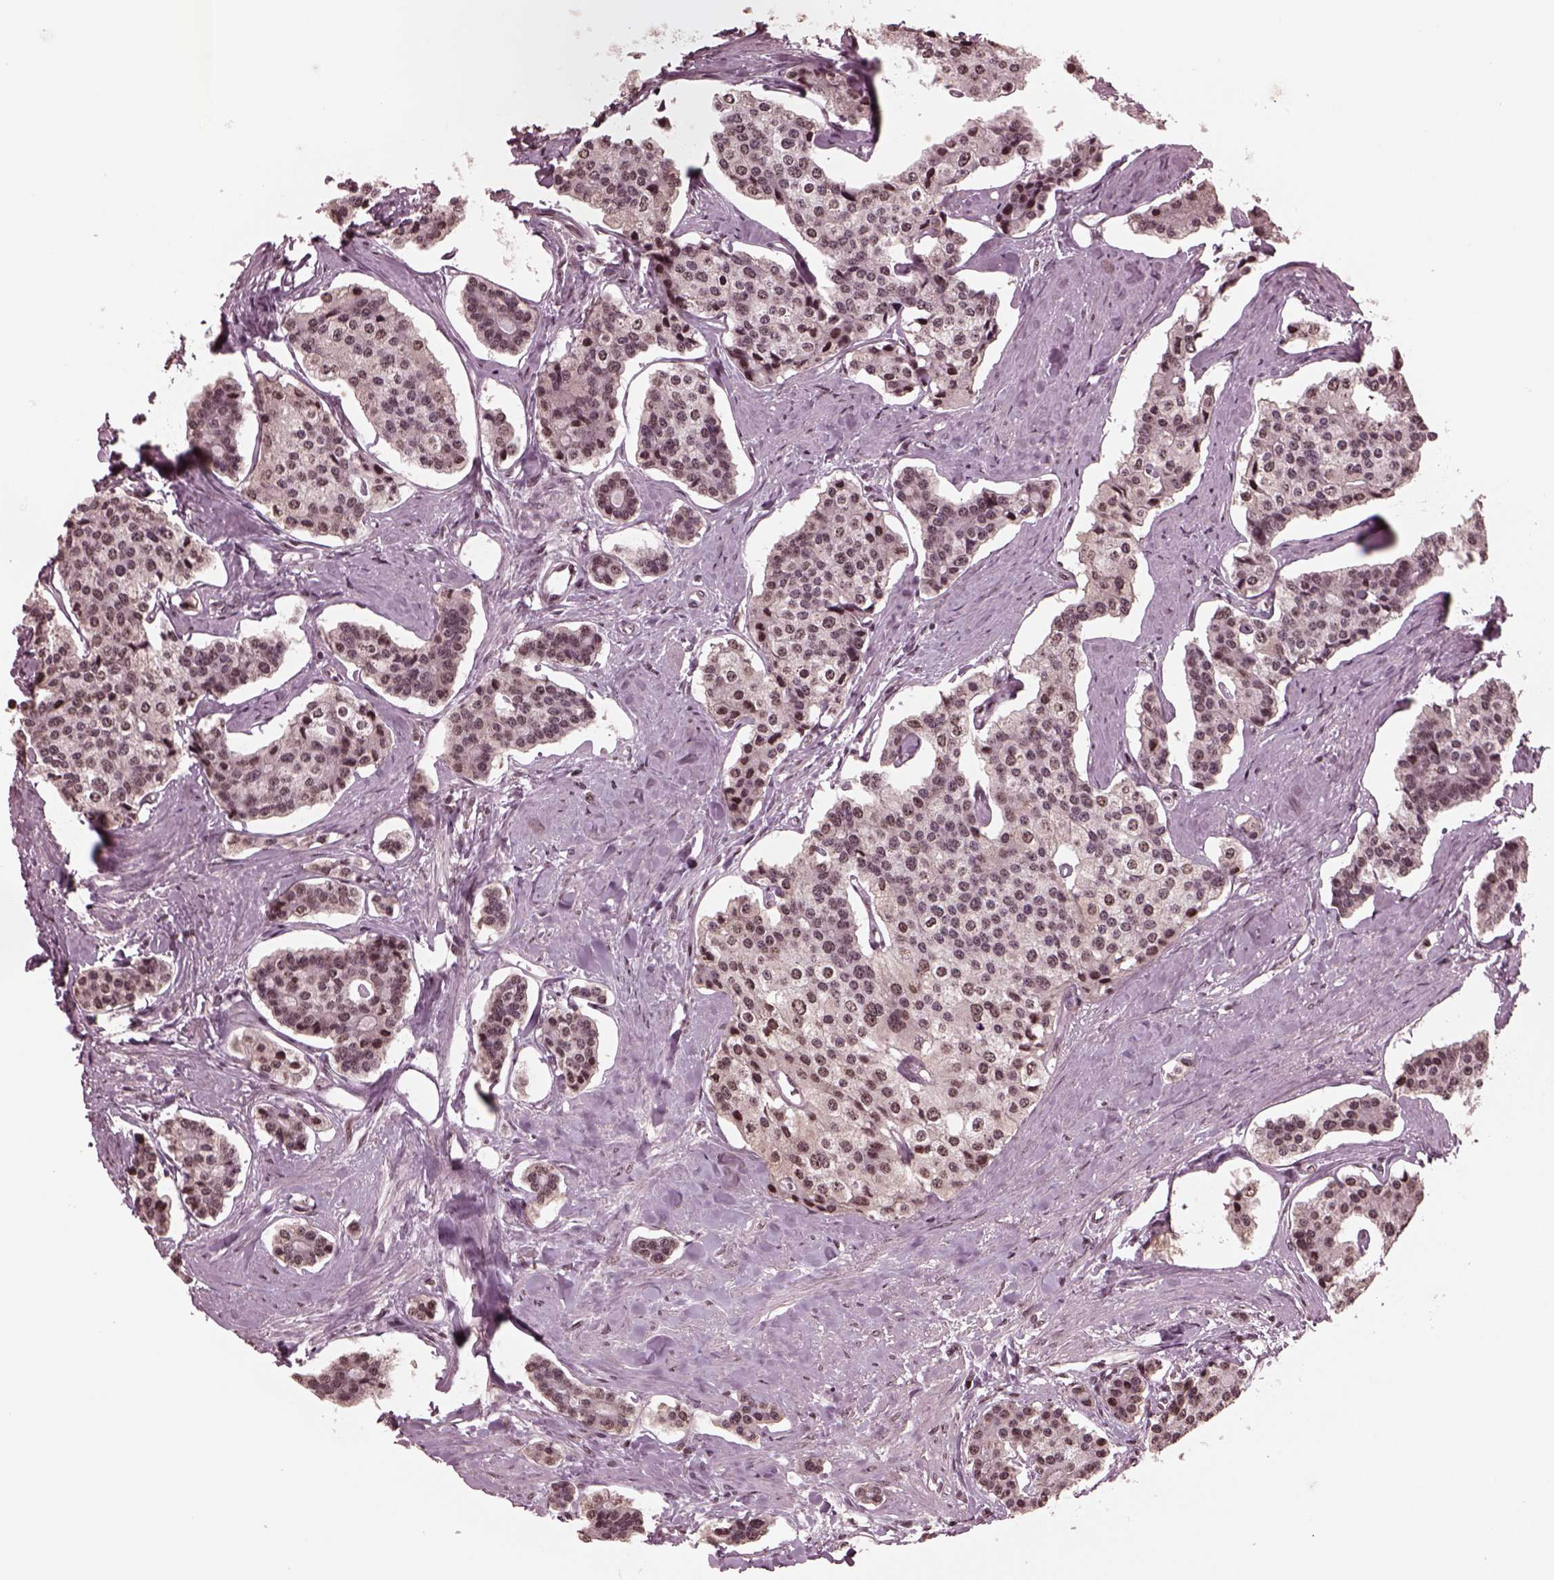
{"staining": {"intensity": "weak", "quantity": "<25%", "location": "nuclear"}, "tissue": "carcinoid", "cell_type": "Tumor cells", "image_type": "cancer", "snomed": [{"axis": "morphology", "description": "Carcinoid, malignant, NOS"}, {"axis": "topography", "description": "Small intestine"}], "caption": "Immunohistochemistry (IHC) histopathology image of human carcinoid stained for a protein (brown), which displays no staining in tumor cells. Brightfield microscopy of immunohistochemistry stained with DAB (brown) and hematoxylin (blue), captured at high magnification.", "gene": "NAP1L5", "patient": {"sex": "female", "age": 65}}